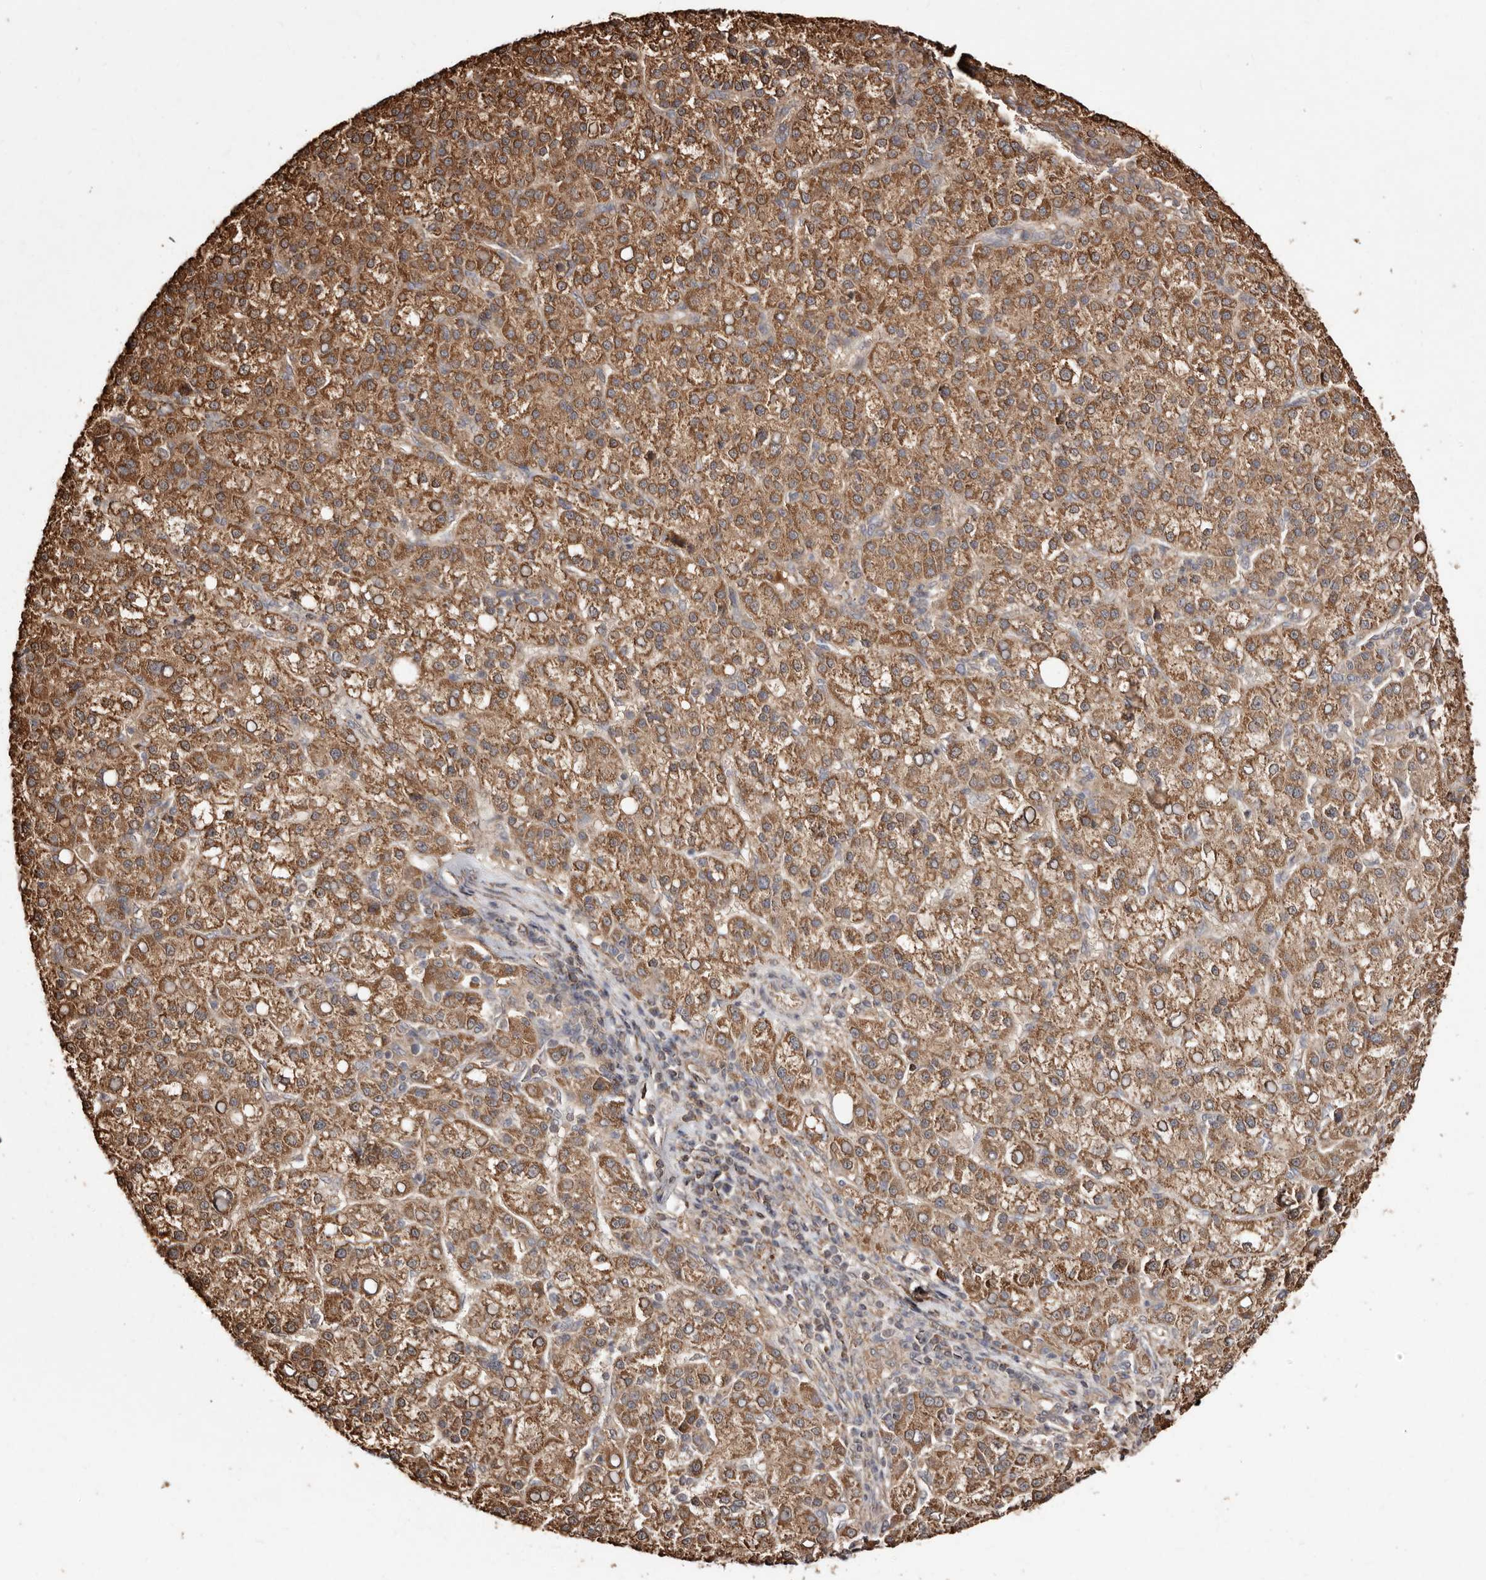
{"staining": {"intensity": "moderate", "quantity": ">75%", "location": "cytoplasmic/membranous"}, "tissue": "liver cancer", "cell_type": "Tumor cells", "image_type": "cancer", "snomed": [{"axis": "morphology", "description": "Carcinoma, Hepatocellular, NOS"}, {"axis": "topography", "description": "Liver"}], "caption": "A high-resolution histopathology image shows immunohistochemistry (IHC) staining of liver cancer, which shows moderate cytoplasmic/membranous positivity in about >75% of tumor cells. Ihc stains the protein of interest in brown and the nuclei are stained blue.", "gene": "MACC1", "patient": {"sex": "female", "age": 58}}